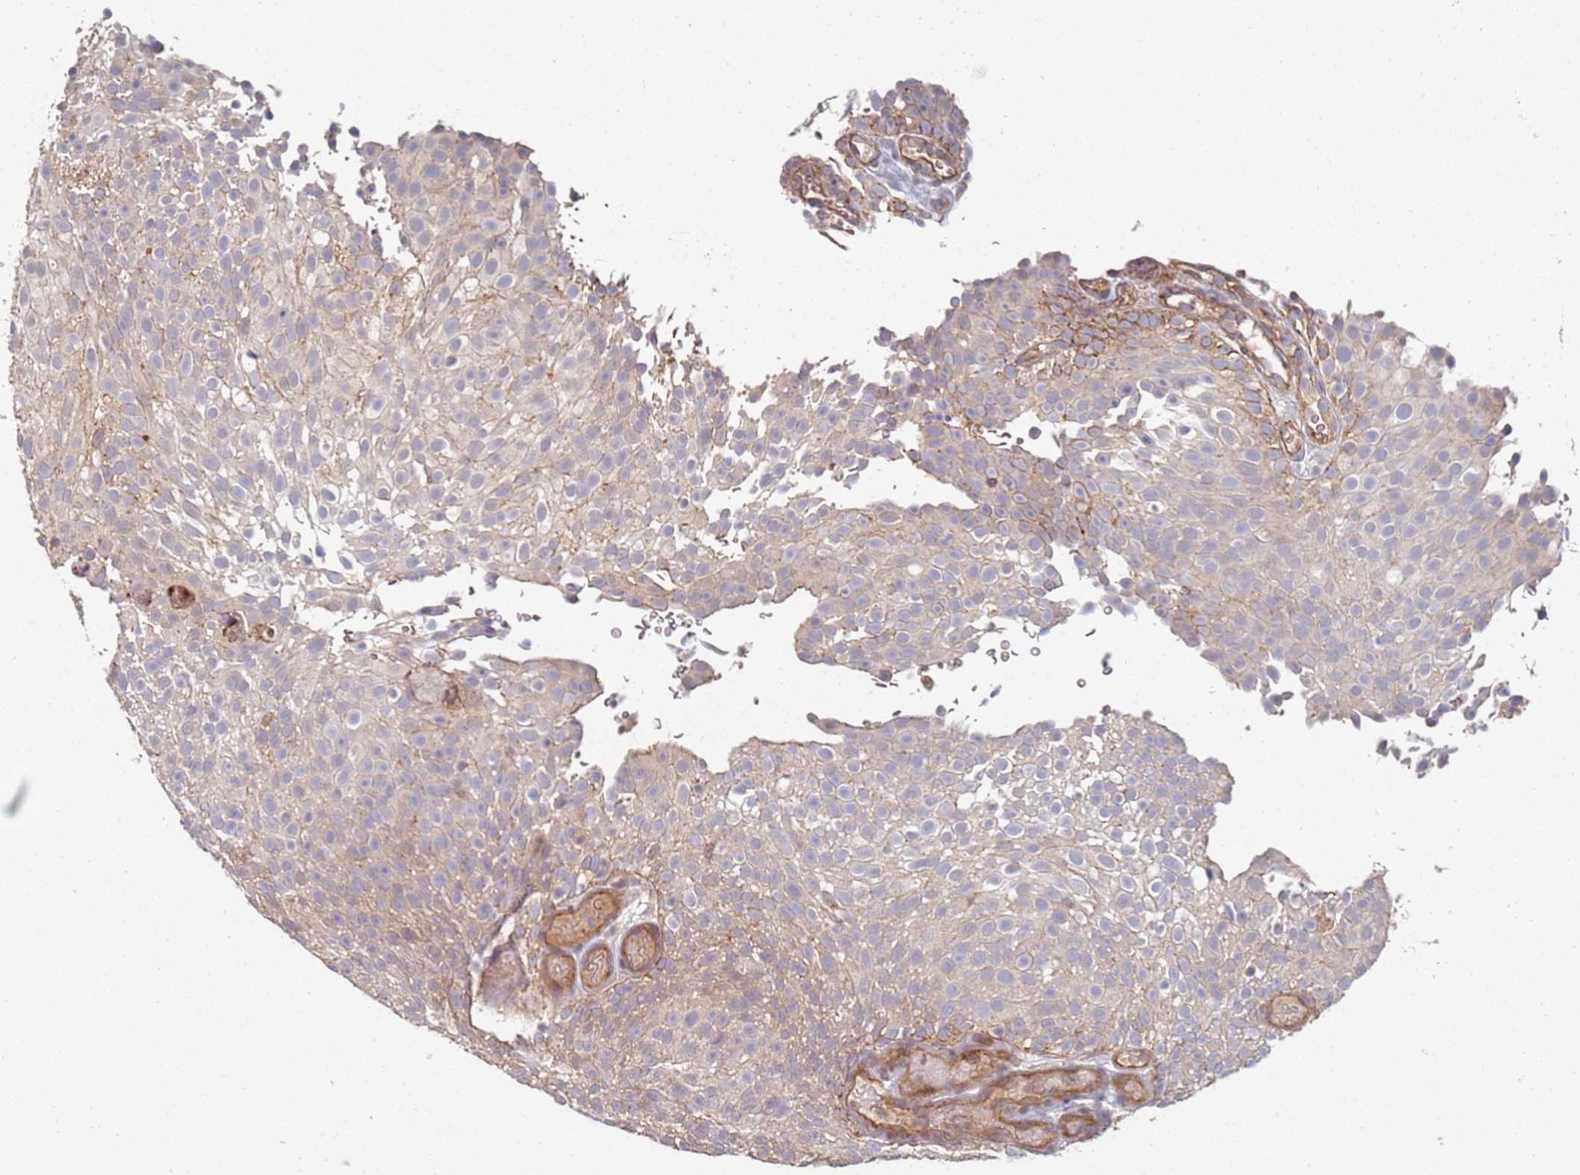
{"staining": {"intensity": "weak", "quantity": "25%-75%", "location": "cytoplasmic/membranous"}, "tissue": "urothelial cancer", "cell_type": "Tumor cells", "image_type": "cancer", "snomed": [{"axis": "morphology", "description": "Urothelial carcinoma, Low grade"}, {"axis": "topography", "description": "Urinary bladder"}], "caption": "IHC image of neoplastic tissue: urothelial cancer stained using immunohistochemistry exhibits low levels of weak protein expression localized specifically in the cytoplasmic/membranous of tumor cells, appearing as a cytoplasmic/membranous brown color.", "gene": "ABCB6", "patient": {"sex": "male", "age": 78}}